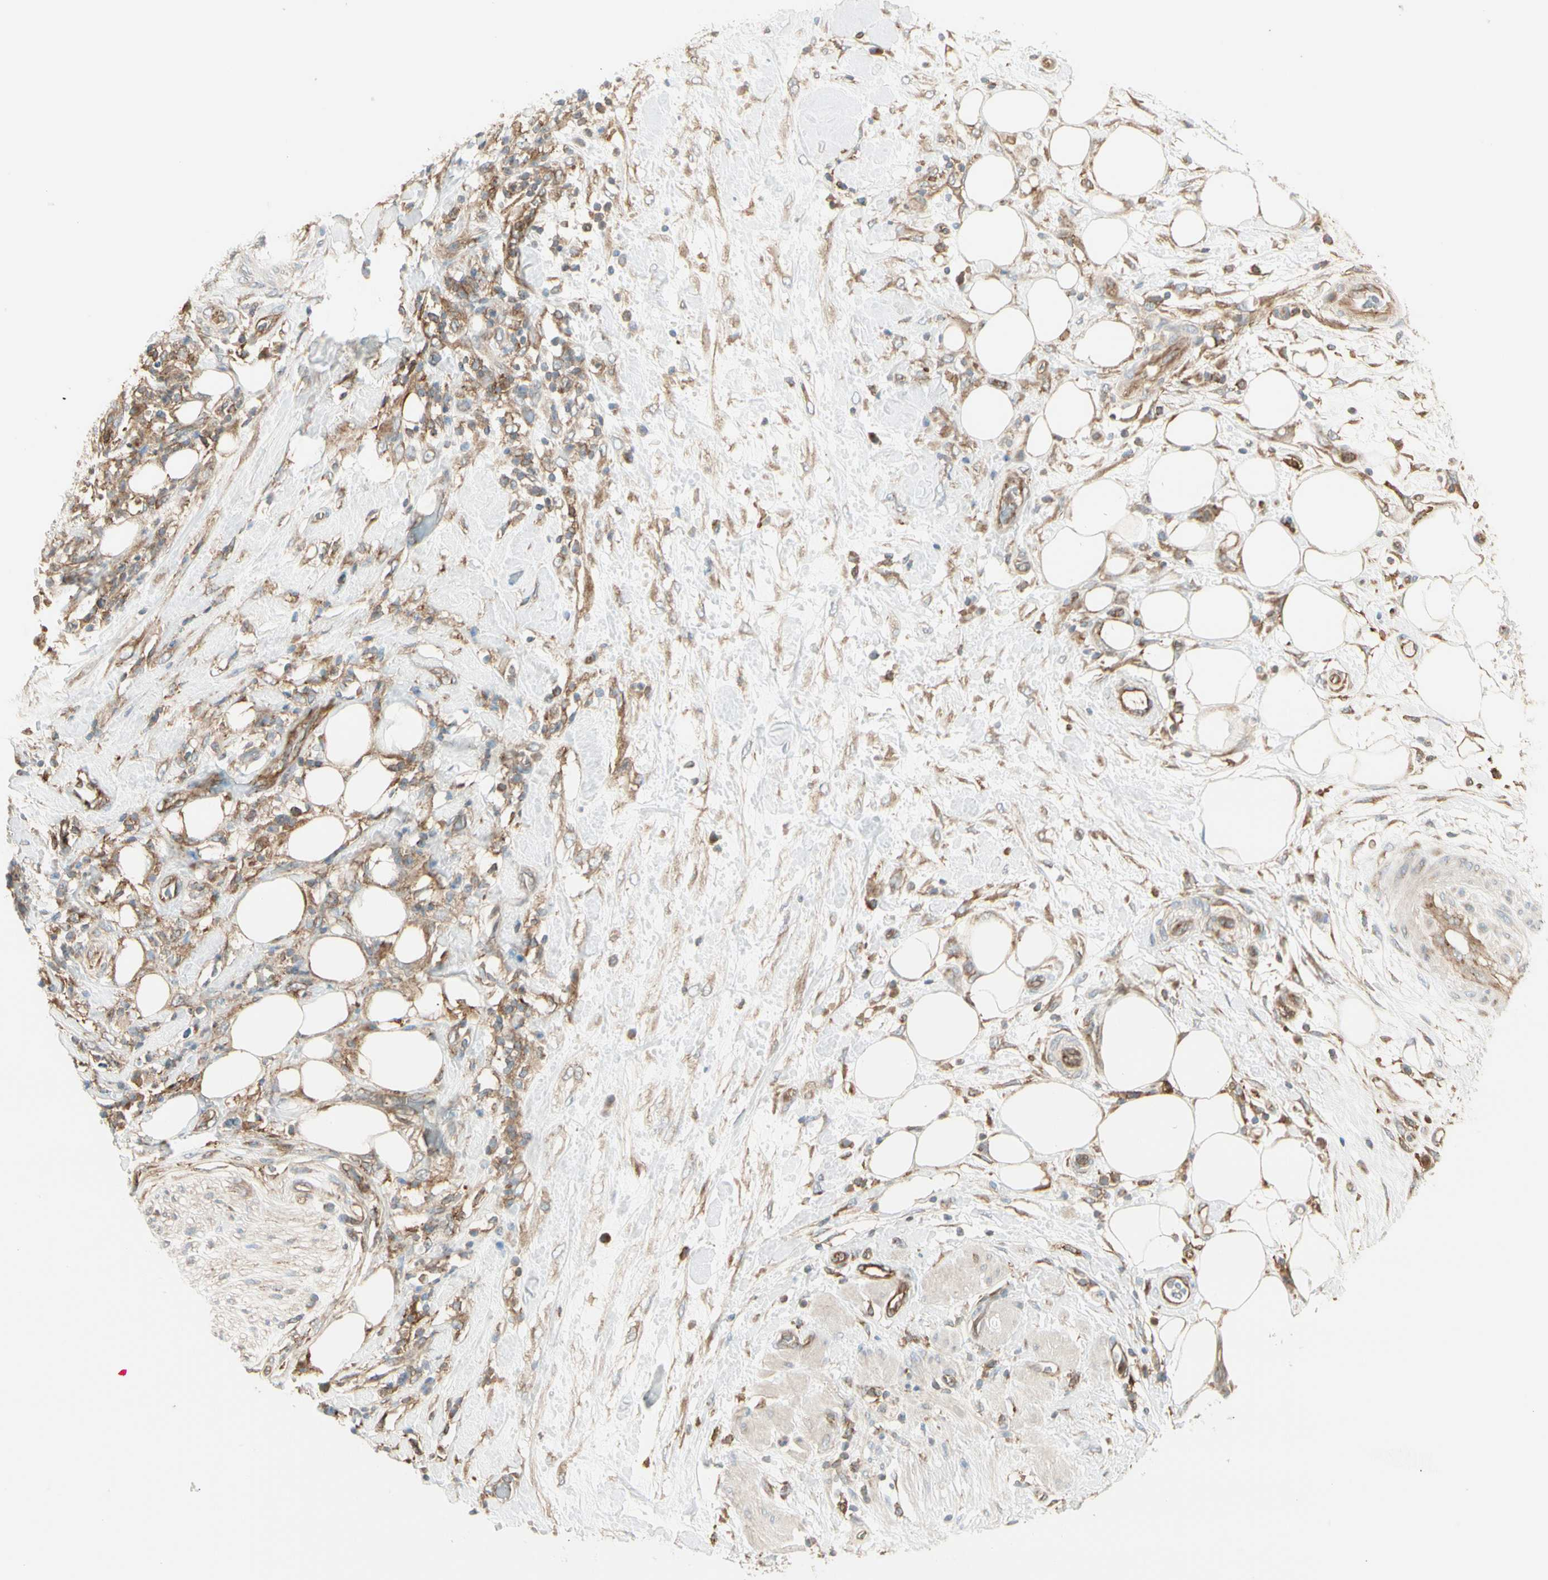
{"staining": {"intensity": "moderate", "quantity": ">75%", "location": "cytoplasmic/membranous"}, "tissue": "pancreatic cancer", "cell_type": "Tumor cells", "image_type": "cancer", "snomed": [{"axis": "morphology", "description": "Adenocarcinoma, NOS"}, {"axis": "topography", "description": "Pancreas"}], "caption": "Tumor cells display medium levels of moderate cytoplasmic/membranous expression in about >75% of cells in pancreatic adenocarcinoma.", "gene": "AGFG1", "patient": {"sex": "female", "age": 78}}